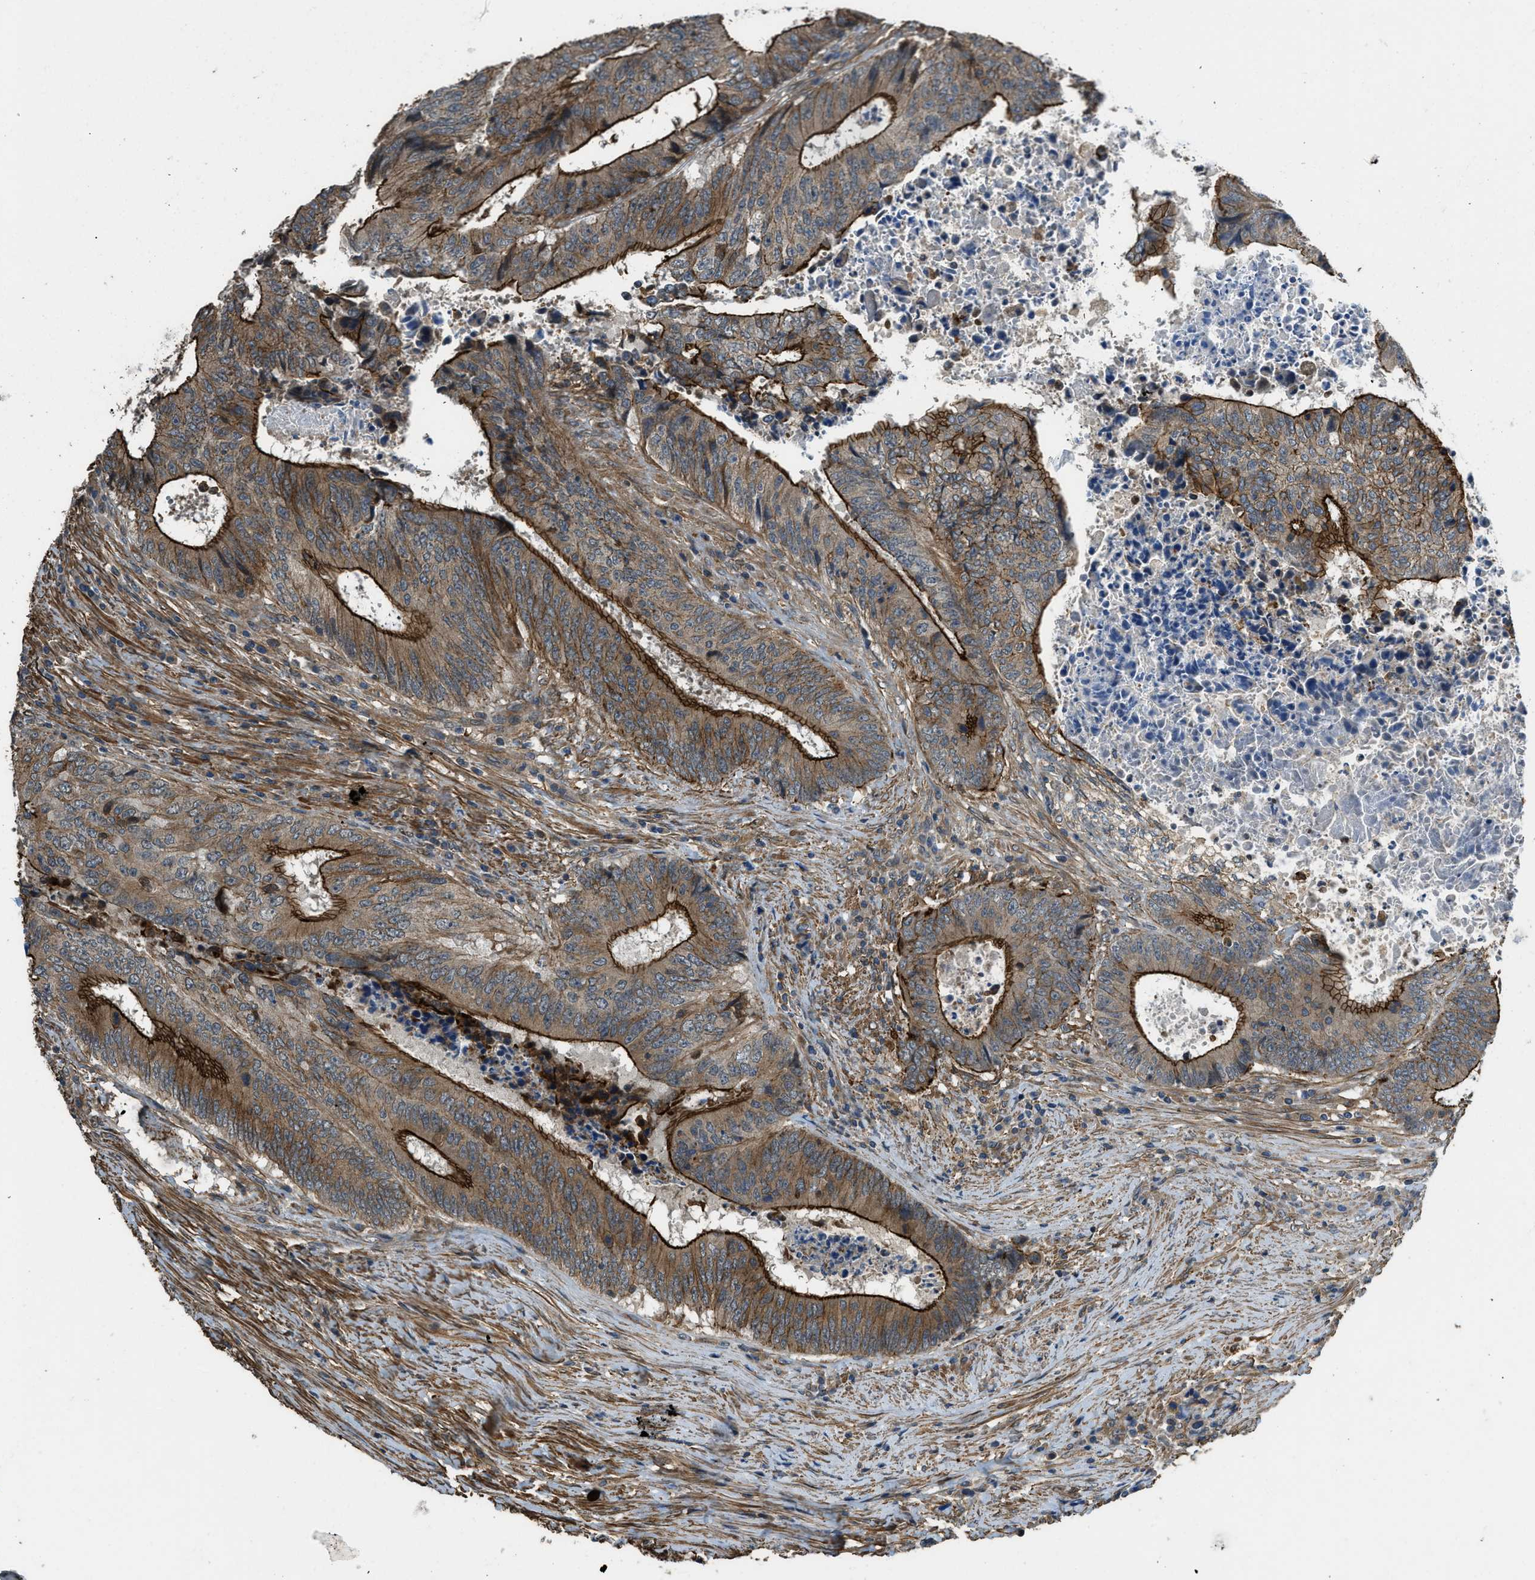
{"staining": {"intensity": "strong", "quantity": ">75%", "location": "cytoplasmic/membranous"}, "tissue": "colorectal cancer", "cell_type": "Tumor cells", "image_type": "cancer", "snomed": [{"axis": "morphology", "description": "Adenocarcinoma, NOS"}, {"axis": "topography", "description": "Rectum"}], "caption": "This is a micrograph of immunohistochemistry (IHC) staining of colorectal cancer, which shows strong positivity in the cytoplasmic/membranous of tumor cells.", "gene": "CGN", "patient": {"sex": "male", "age": 72}}